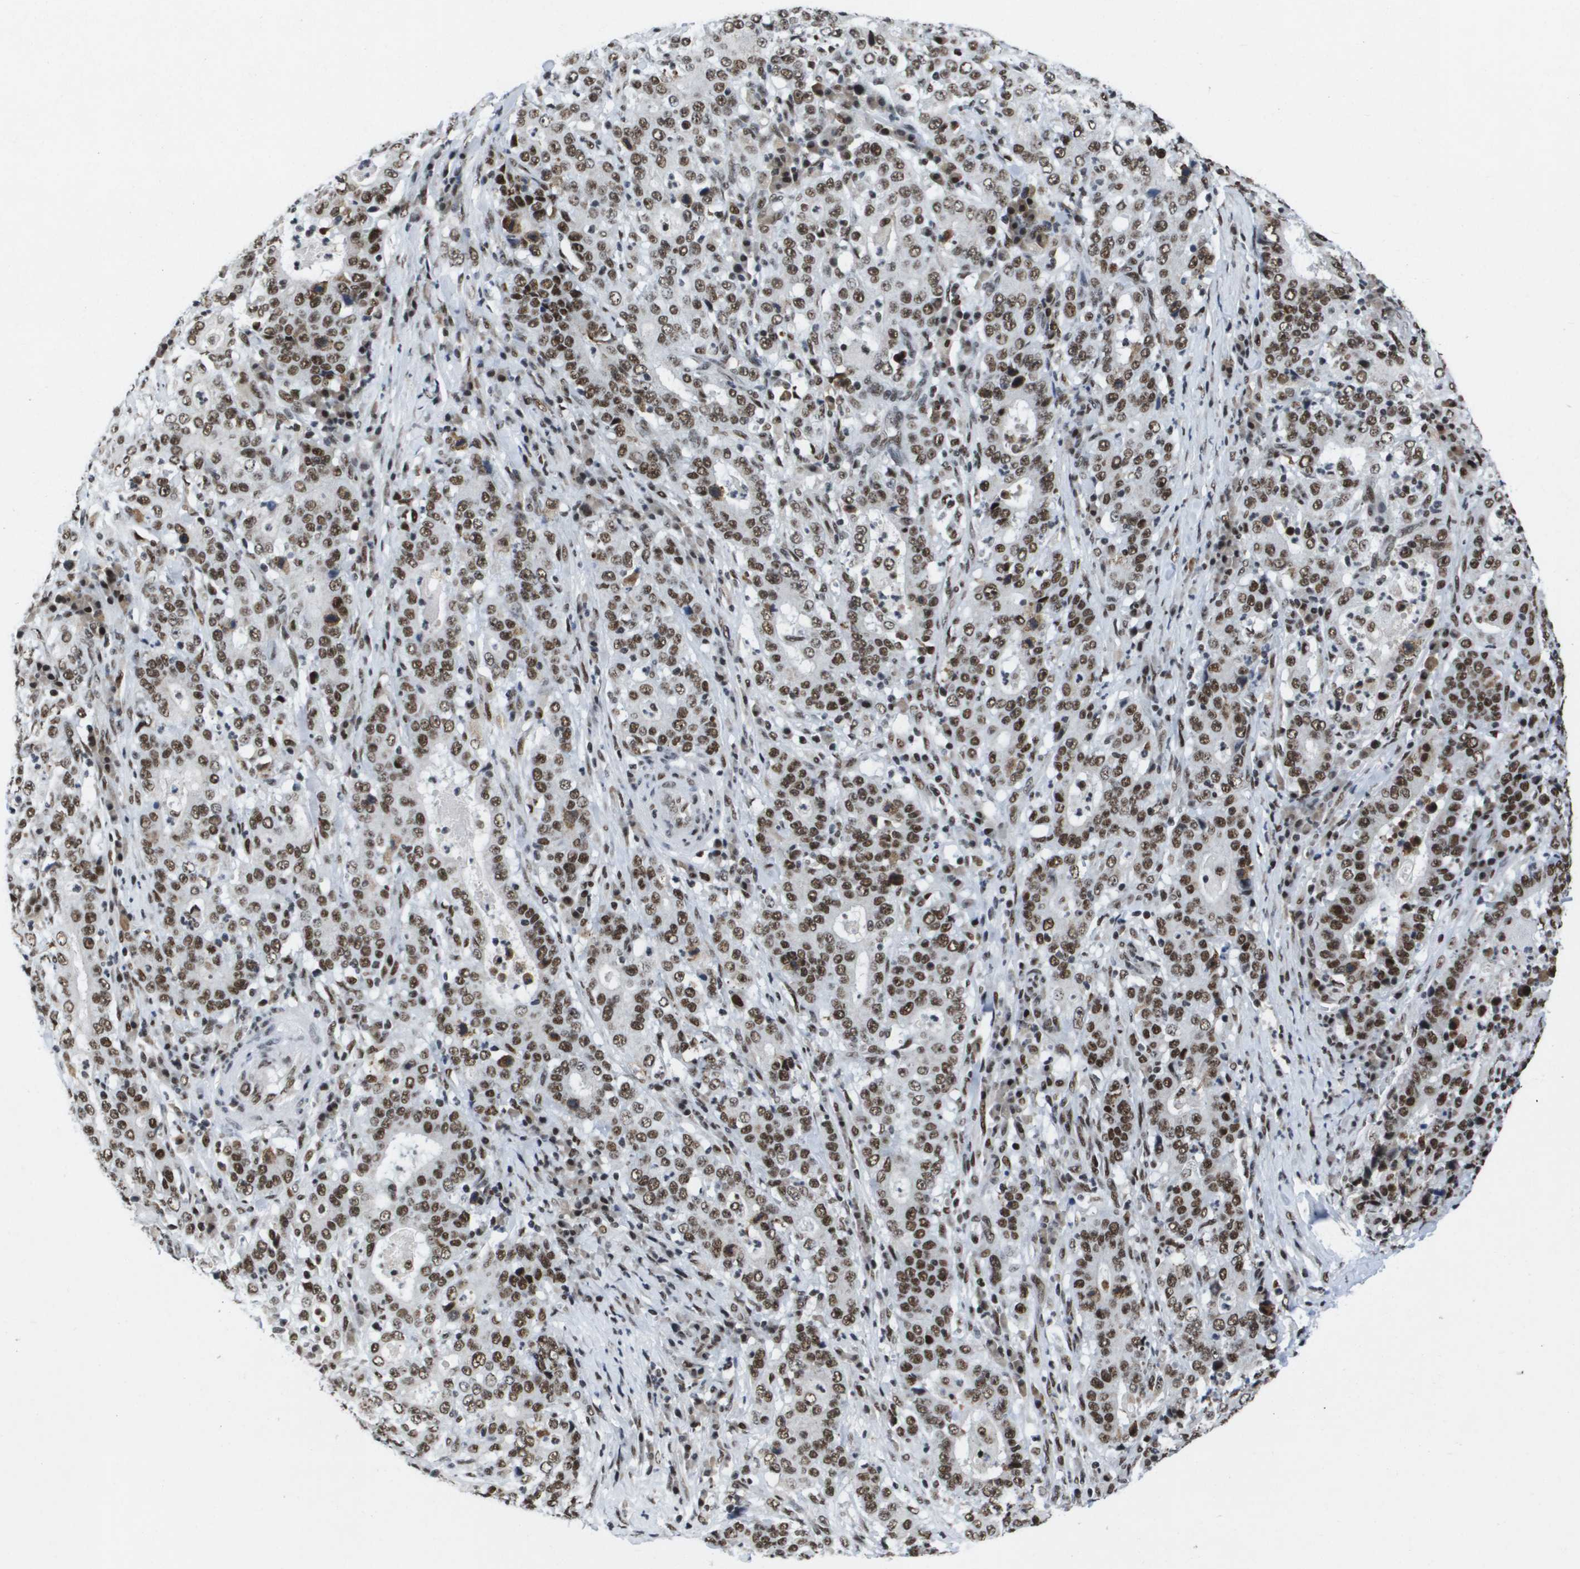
{"staining": {"intensity": "strong", "quantity": ">75%", "location": "nuclear"}, "tissue": "stomach cancer", "cell_type": "Tumor cells", "image_type": "cancer", "snomed": [{"axis": "morphology", "description": "Normal tissue, NOS"}, {"axis": "morphology", "description": "Adenocarcinoma, NOS"}, {"axis": "topography", "description": "Stomach, upper"}, {"axis": "topography", "description": "Stomach"}], "caption": "Strong nuclear staining for a protein is seen in about >75% of tumor cells of stomach cancer using IHC.", "gene": "NSRP1", "patient": {"sex": "male", "age": 59}}